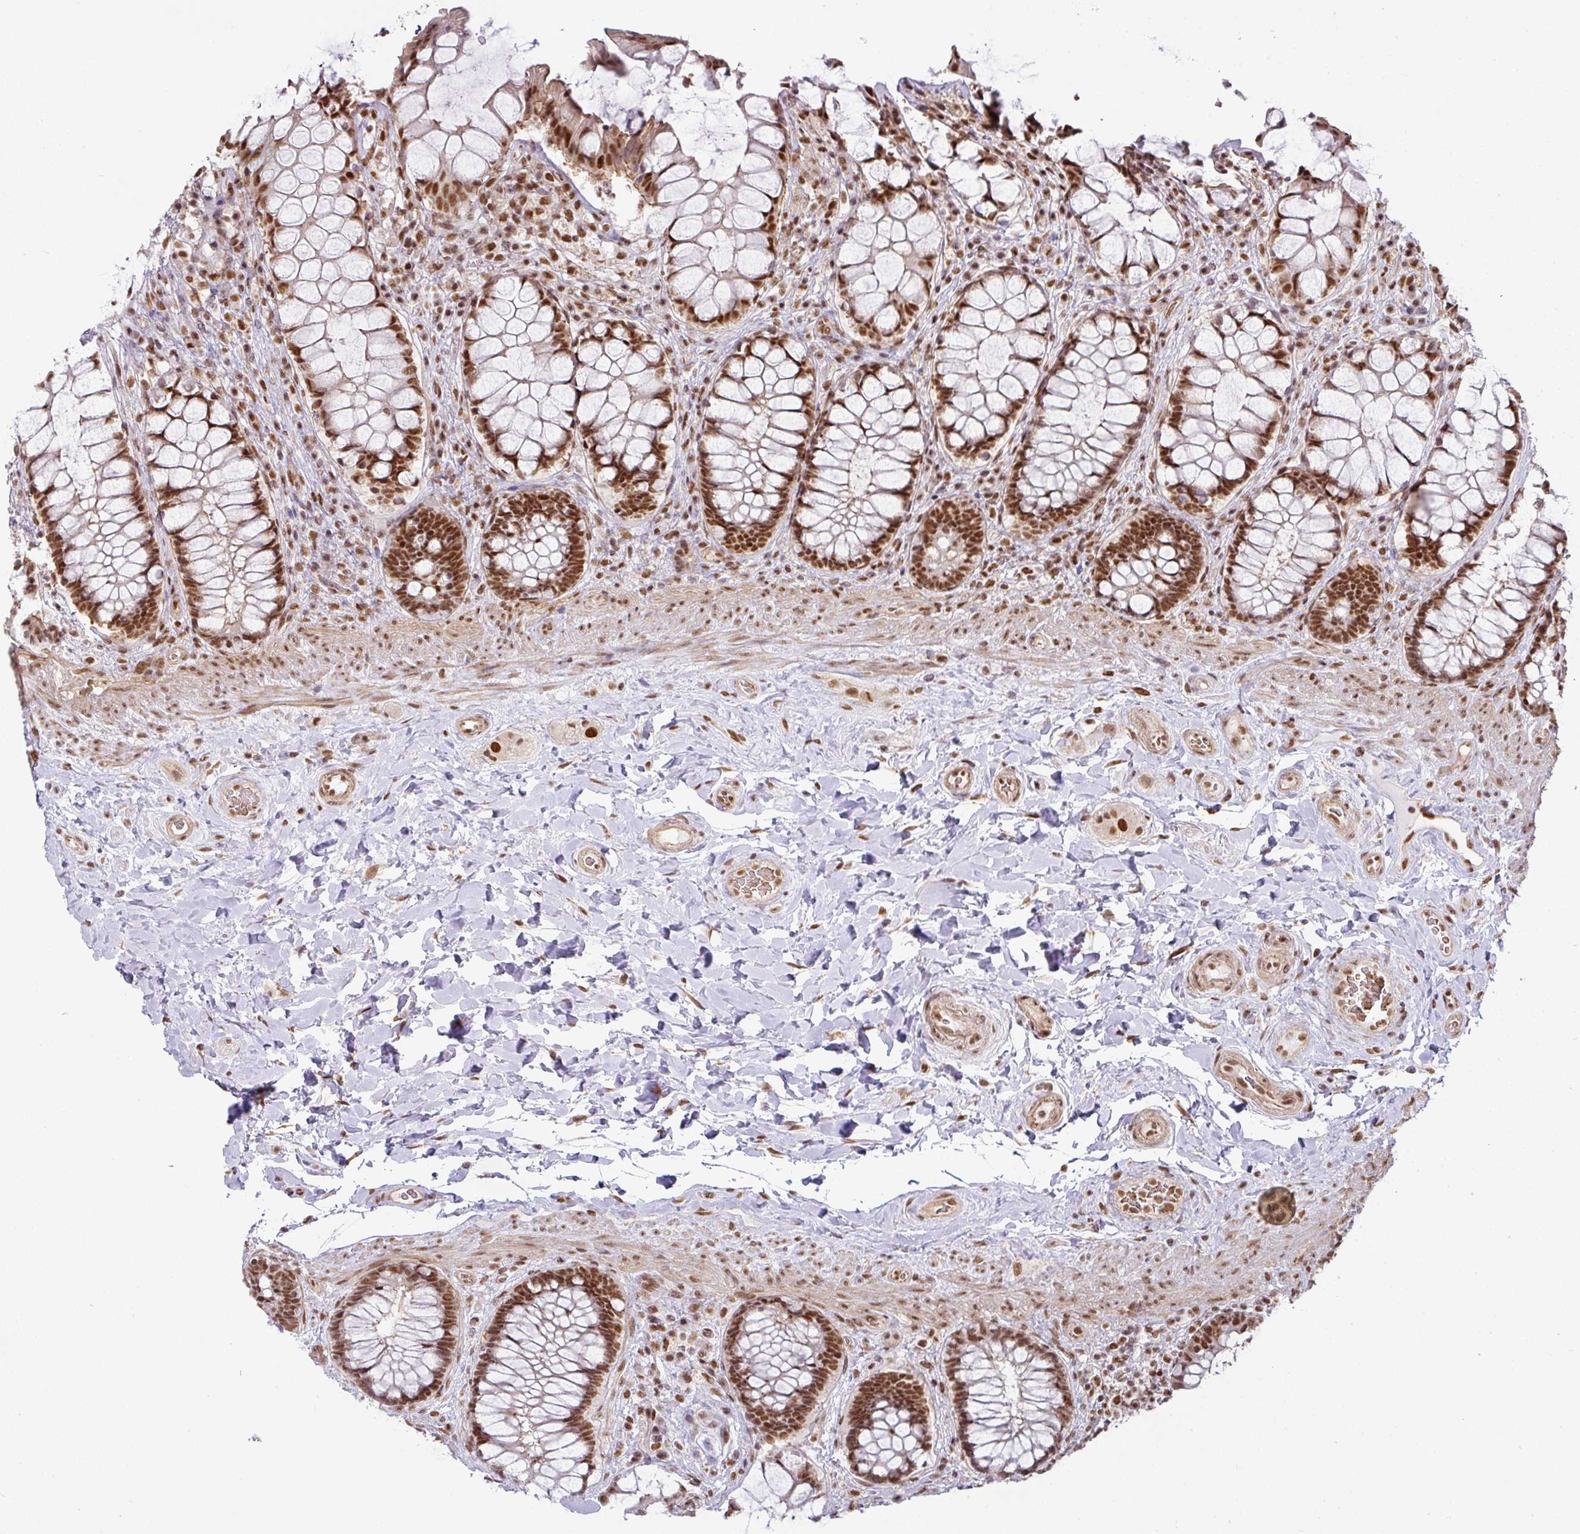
{"staining": {"intensity": "strong", "quantity": ">75%", "location": "nuclear"}, "tissue": "rectum", "cell_type": "Glandular cells", "image_type": "normal", "snomed": [{"axis": "morphology", "description": "Normal tissue, NOS"}, {"axis": "topography", "description": "Rectum"}], "caption": "A brown stain highlights strong nuclear staining of a protein in glandular cells of benign human rectum.", "gene": "NCOA5", "patient": {"sex": "female", "age": 58}}